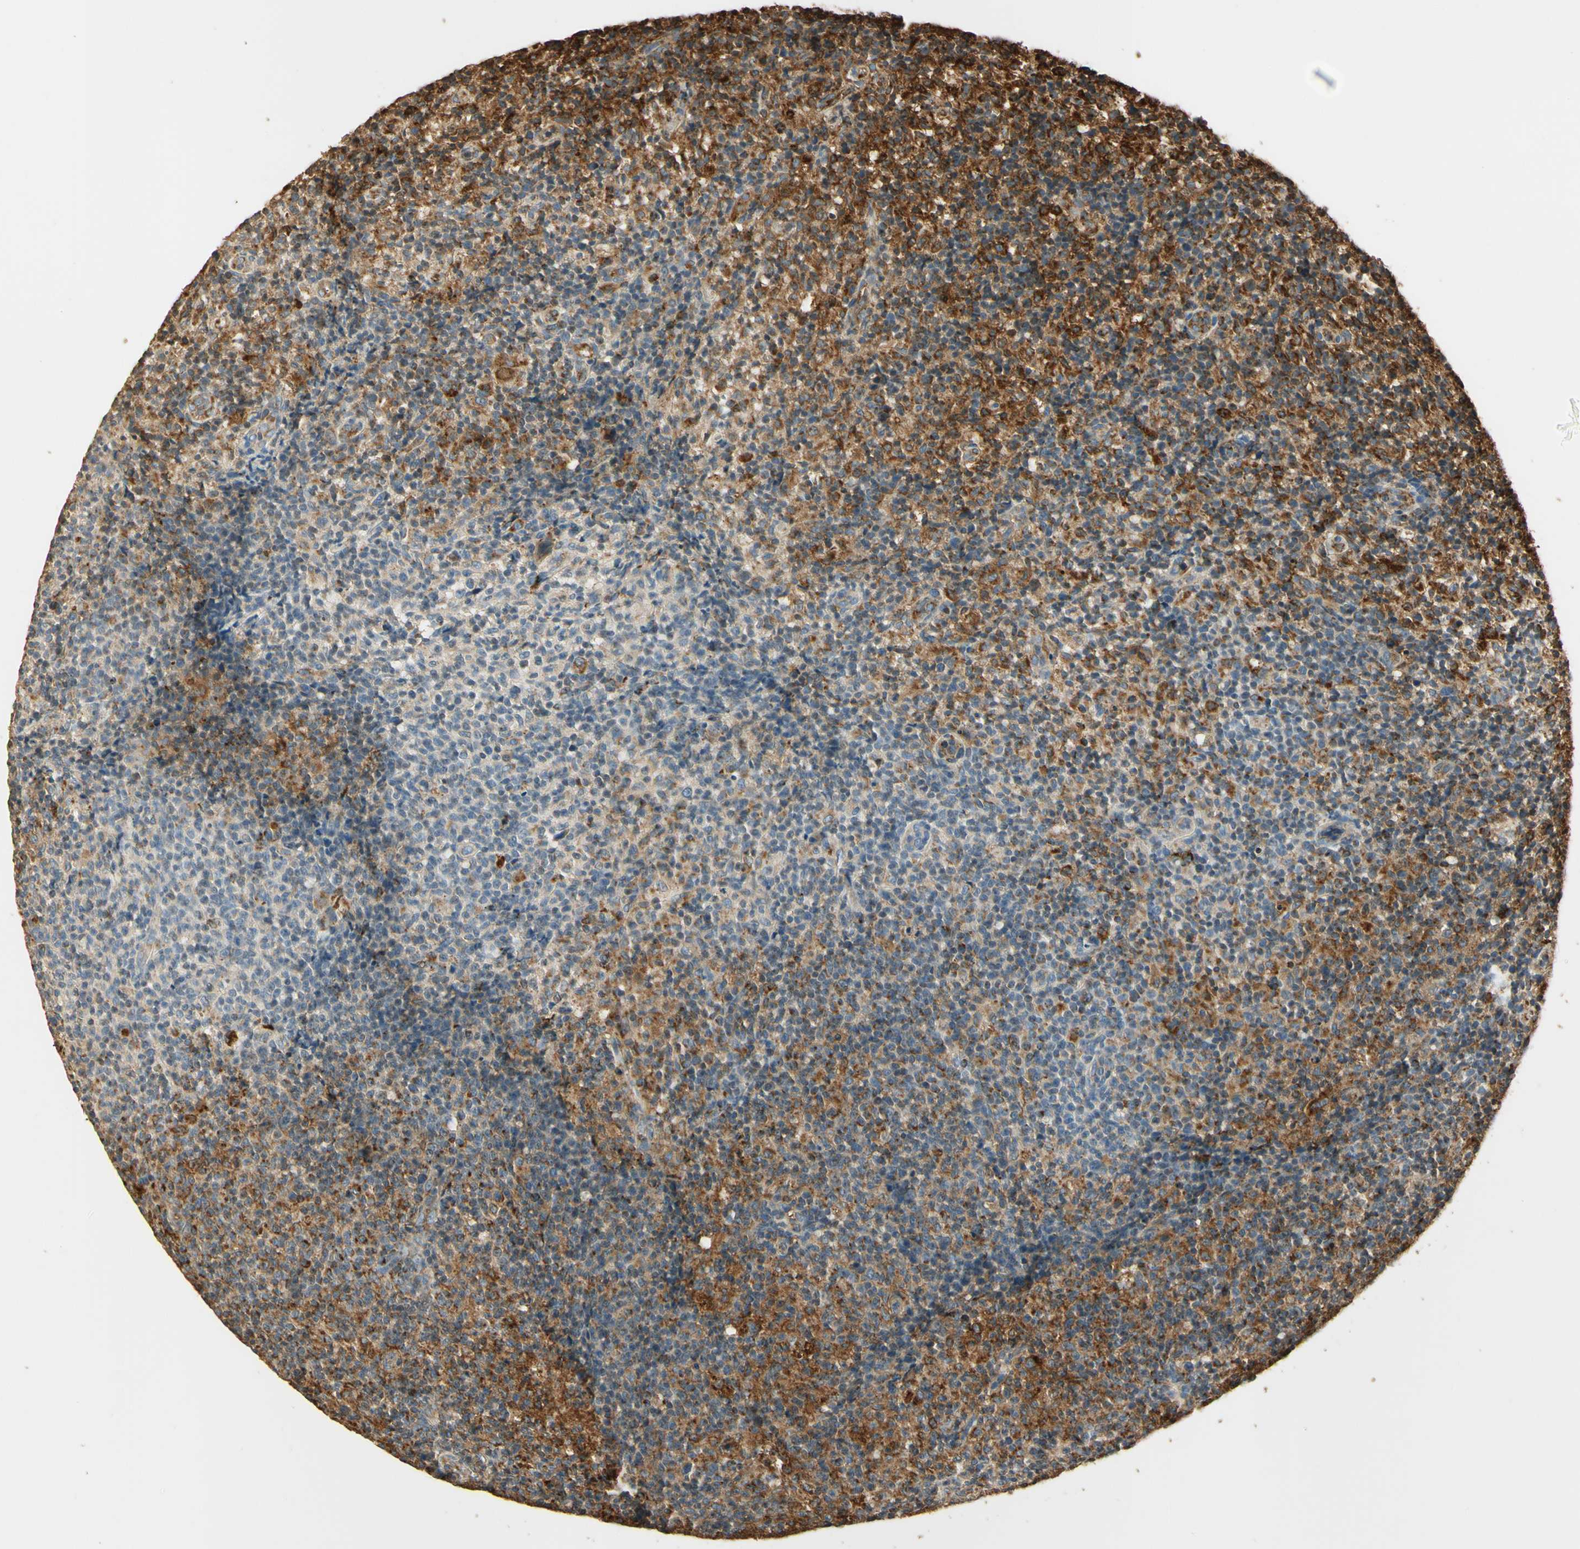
{"staining": {"intensity": "moderate", "quantity": "25%-75%", "location": "cytoplasmic/membranous"}, "tissue": "lymph node", "cell_type": "Non-germinal center cells", "image_type": "normal", "snomed": [{"axis": "morphology", "description": "Normal tissue, NOS"}, {"axis": "morphology", "description": "Inflammation, NOS"}, {"axis": "topography", "description": "Lymph node"}], "caption": "Brown immunohistochemical staining in normal human lymph node demonstrates moderate cytoplasmic/membranous expression in about 25%-75% of non-germinal center cells. (DAB IHC with brightfield microscopy, high magnification).", "gene": "ARHGEF17", "patient": {"sex": "male", "age": 55}}